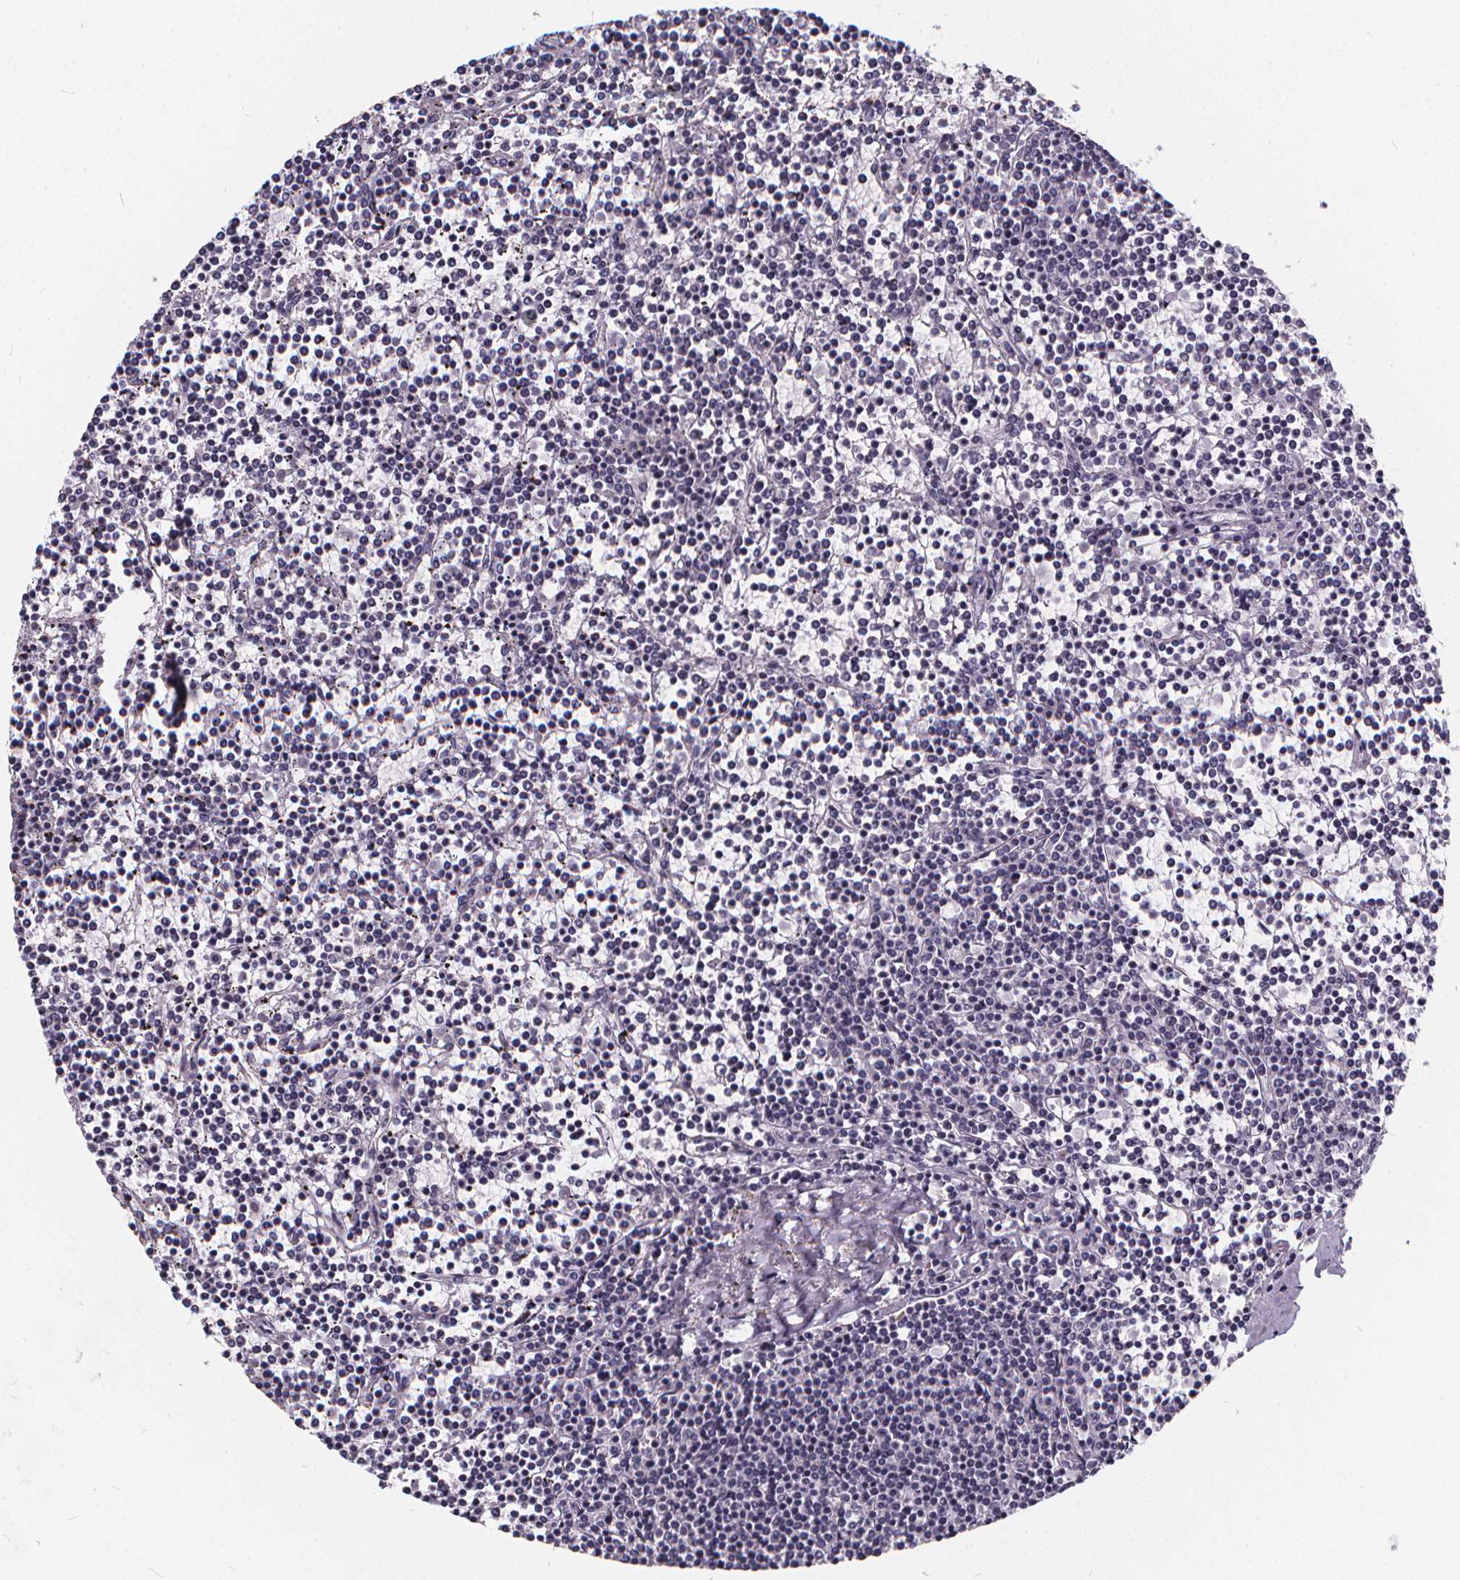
{"staining": {"intensity": "negative", "quantity": "none", "location": "none"}, "tissue": "lymphoma", "cell_type": "Tumor cells", "image_type": "cancer", "snomed": [{"axis": "morphology", "description": "Malignant lymphoma, non-Hodgkin's type, Low grade"}, {"axis": "topography", "description": "Spleen"}], "caption": "Immunohistochemistry of lymphoma reveals no staining in tumor cells. The staining was performed using DAB to visualize the protein expression in brown, while the nuclei were stained in blue with hematoxylin (Magnification: 20x).", "gene": "SPEF2", "patient": {"sex": "female", "age": 19}}